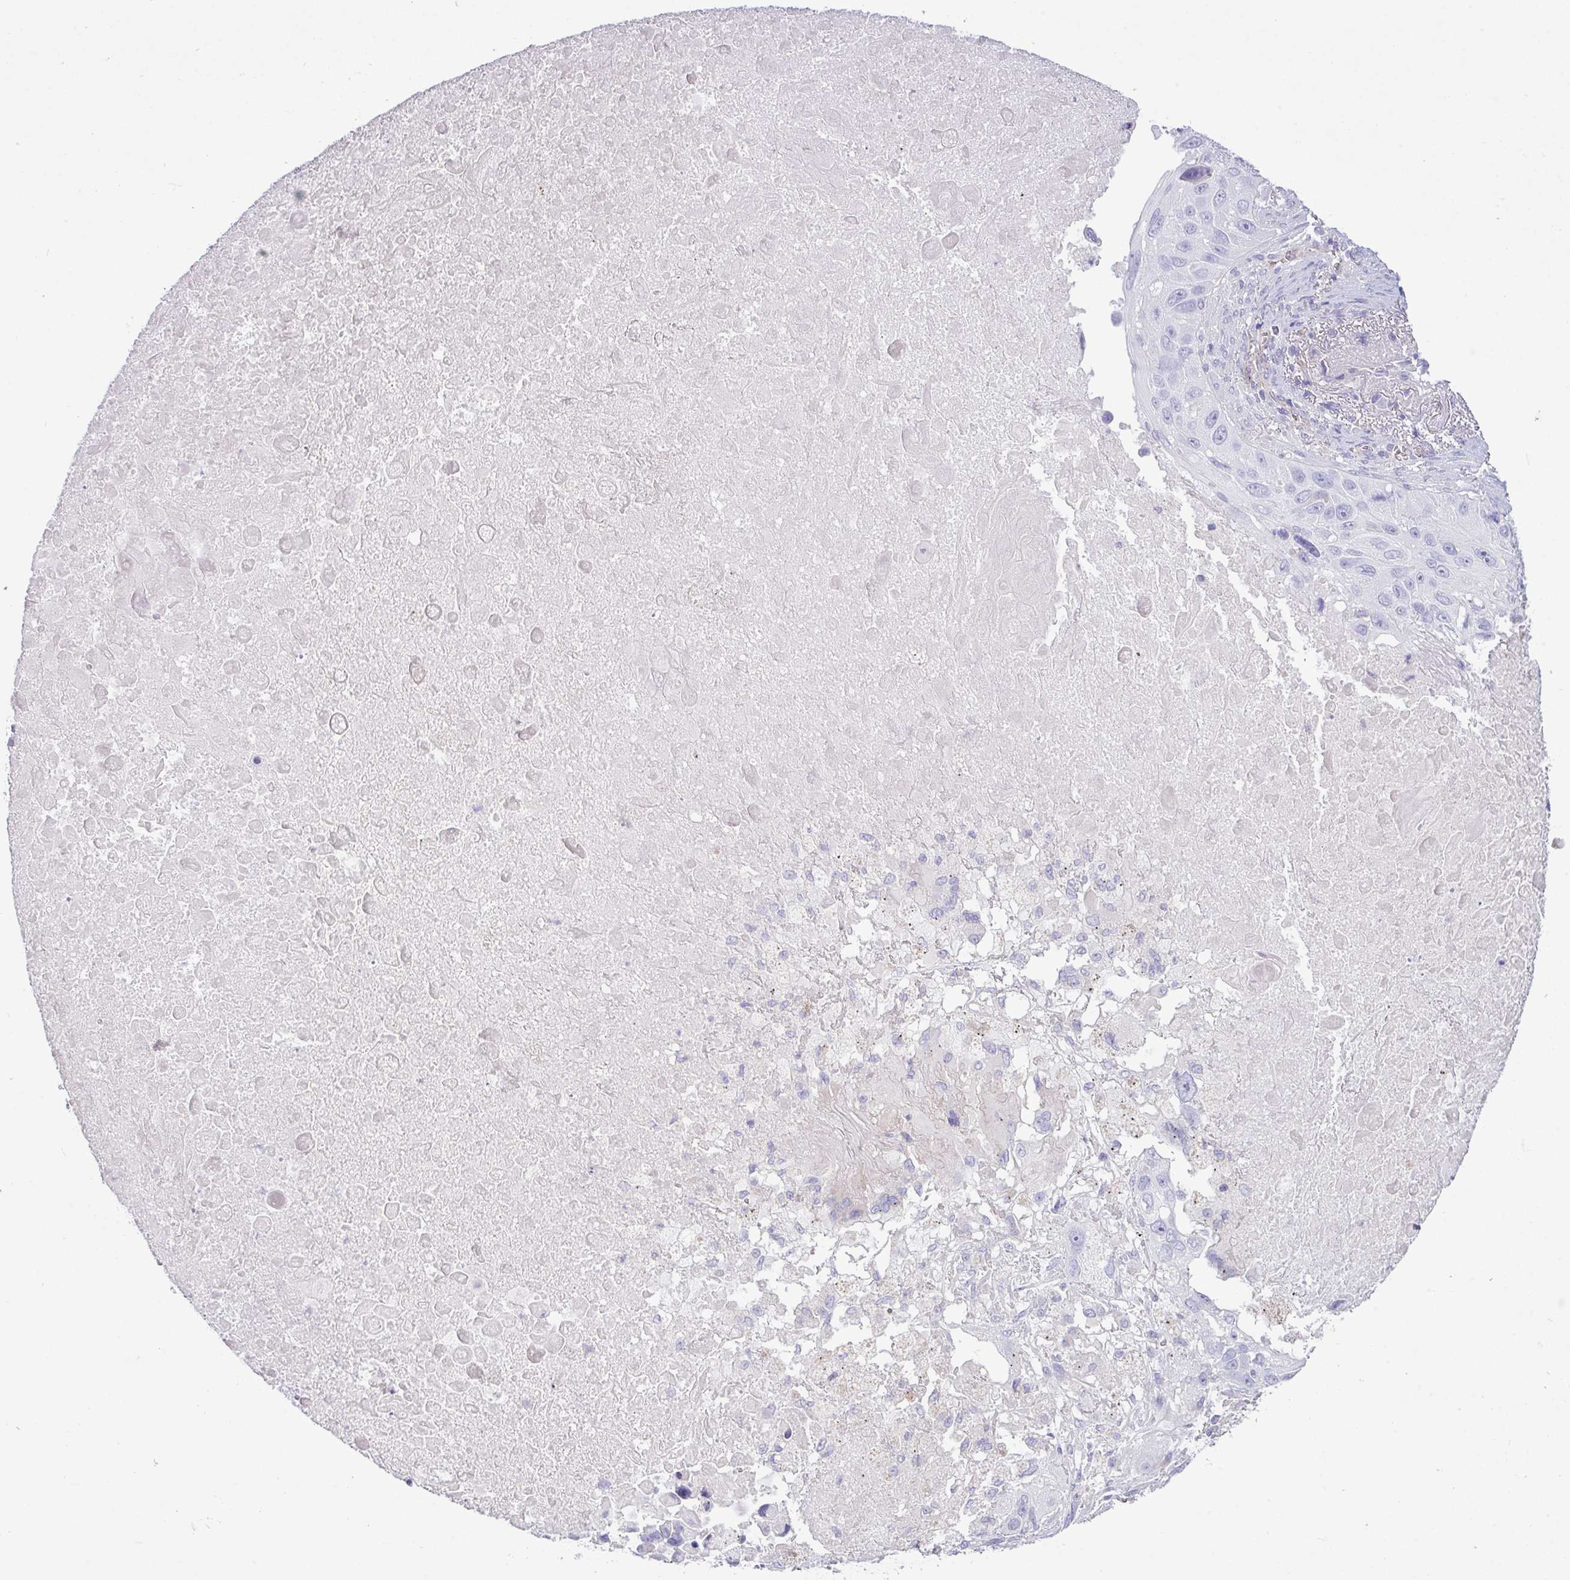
{"staining": {"intensity": "negative", "quantity": "none", "location": "none"}, "tissue": "lung cancer", "cell_type": "Tumor cells", "image_type": "cancer", "snomed": [{"axis": "morphology", "description": "Squamous cell carcinoma, NOS"}, {"axis": "topography", "description": "Lung"}], "caption": "Lung squamous cell carcinoma was stained to show a protein in brown. There is no significant positivity in tumor cells.", "gene": "KIRREL3", "patient": {"sex": "male", "age": 66}}